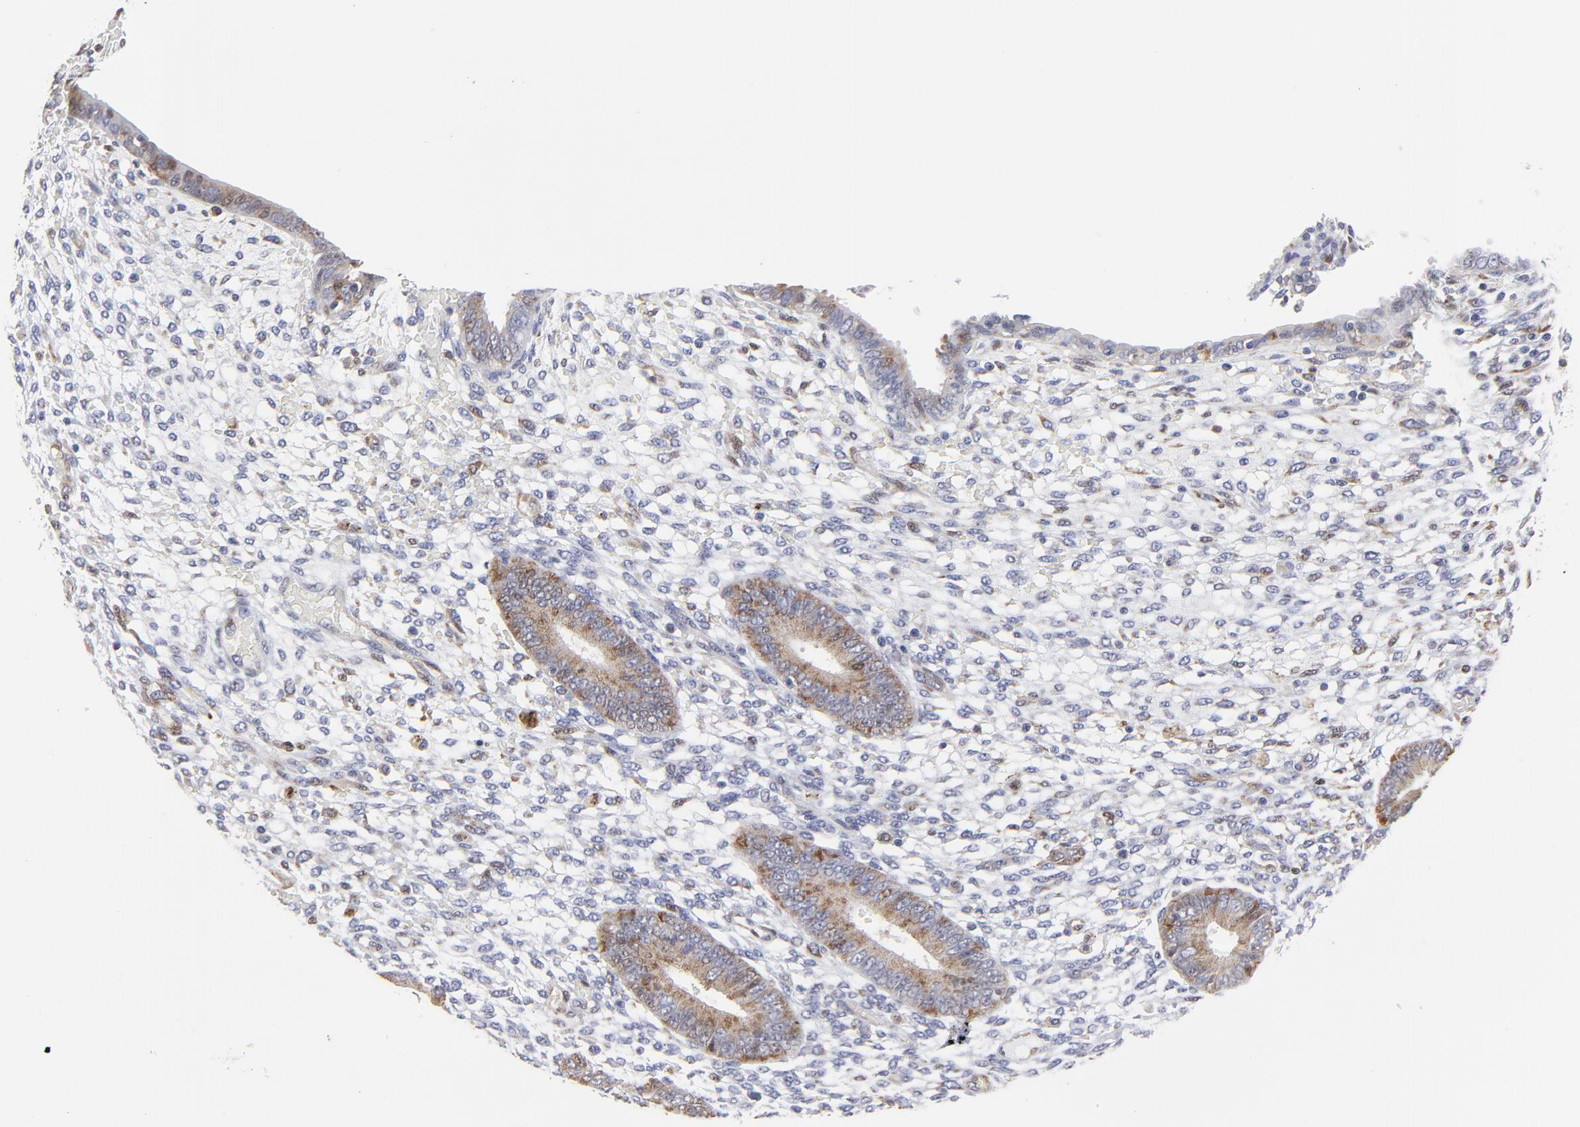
{"staining": {"intensity": "weak", "quantity": "<25%", "location": "cytoplasmic/membranous"}, "tissue": "endometrium", "cell_type": "Cells in endometrial stroma", "image_type": "normal", "snomed": [{"axis": "morphology", "description": "Normal tissue, NOS"}, {"axis": "topography", "description": "Endometrium"}], "caption": "Immunohistochemistry histopathology image of unremarkable human endometrium stained for a protein (brown), which displays no positivity in cells in endometrial stroma. (Immunohistochemistry (ihc), brightfield microscopy, high magnification).", "gene": "NCAPH", "patient": {"sex": "female", "age": 42}}